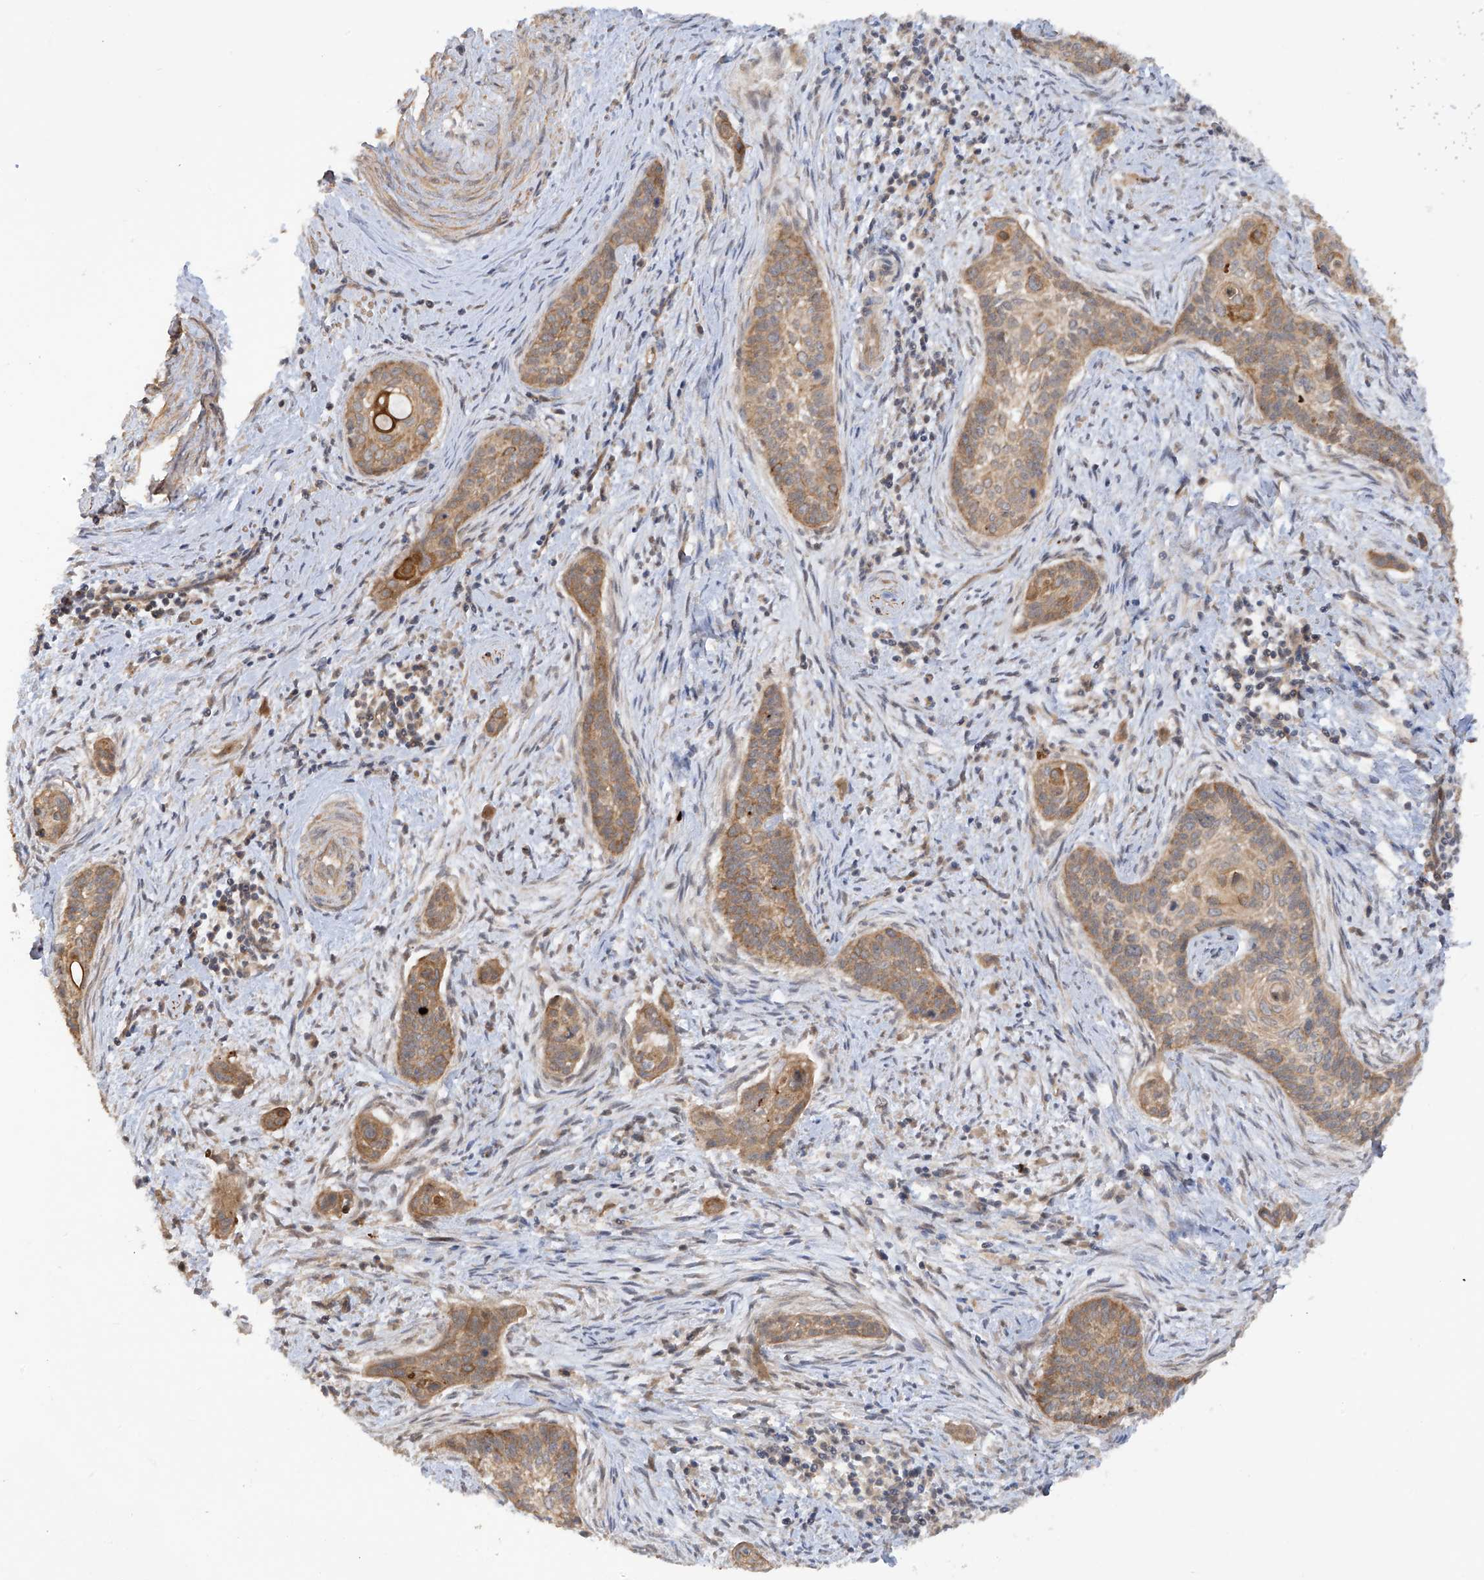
{"staining": {"intensity": "moderate", "quantity": ">75%", "location": "cytoplasmic/membranous"}, "tissue": "cervical cancer", "cell_type": "Tumor cells", "image_type": "cancer", "snomed": [{"axis": "morphology", "description": "Squamous cell carcinoma, NOS"}, {"axis": "topography", "description": "Cervix"}], "caption": "Protein positivity by immunohistochemistry (IHC) shows moderate cytoplasmic/membranous positivity in about >75% of tumor cells in cervical cancer (squamous cell carcinoma).", "gene": "RPAIN", "patient": {"sex": "female", "age": 33}}